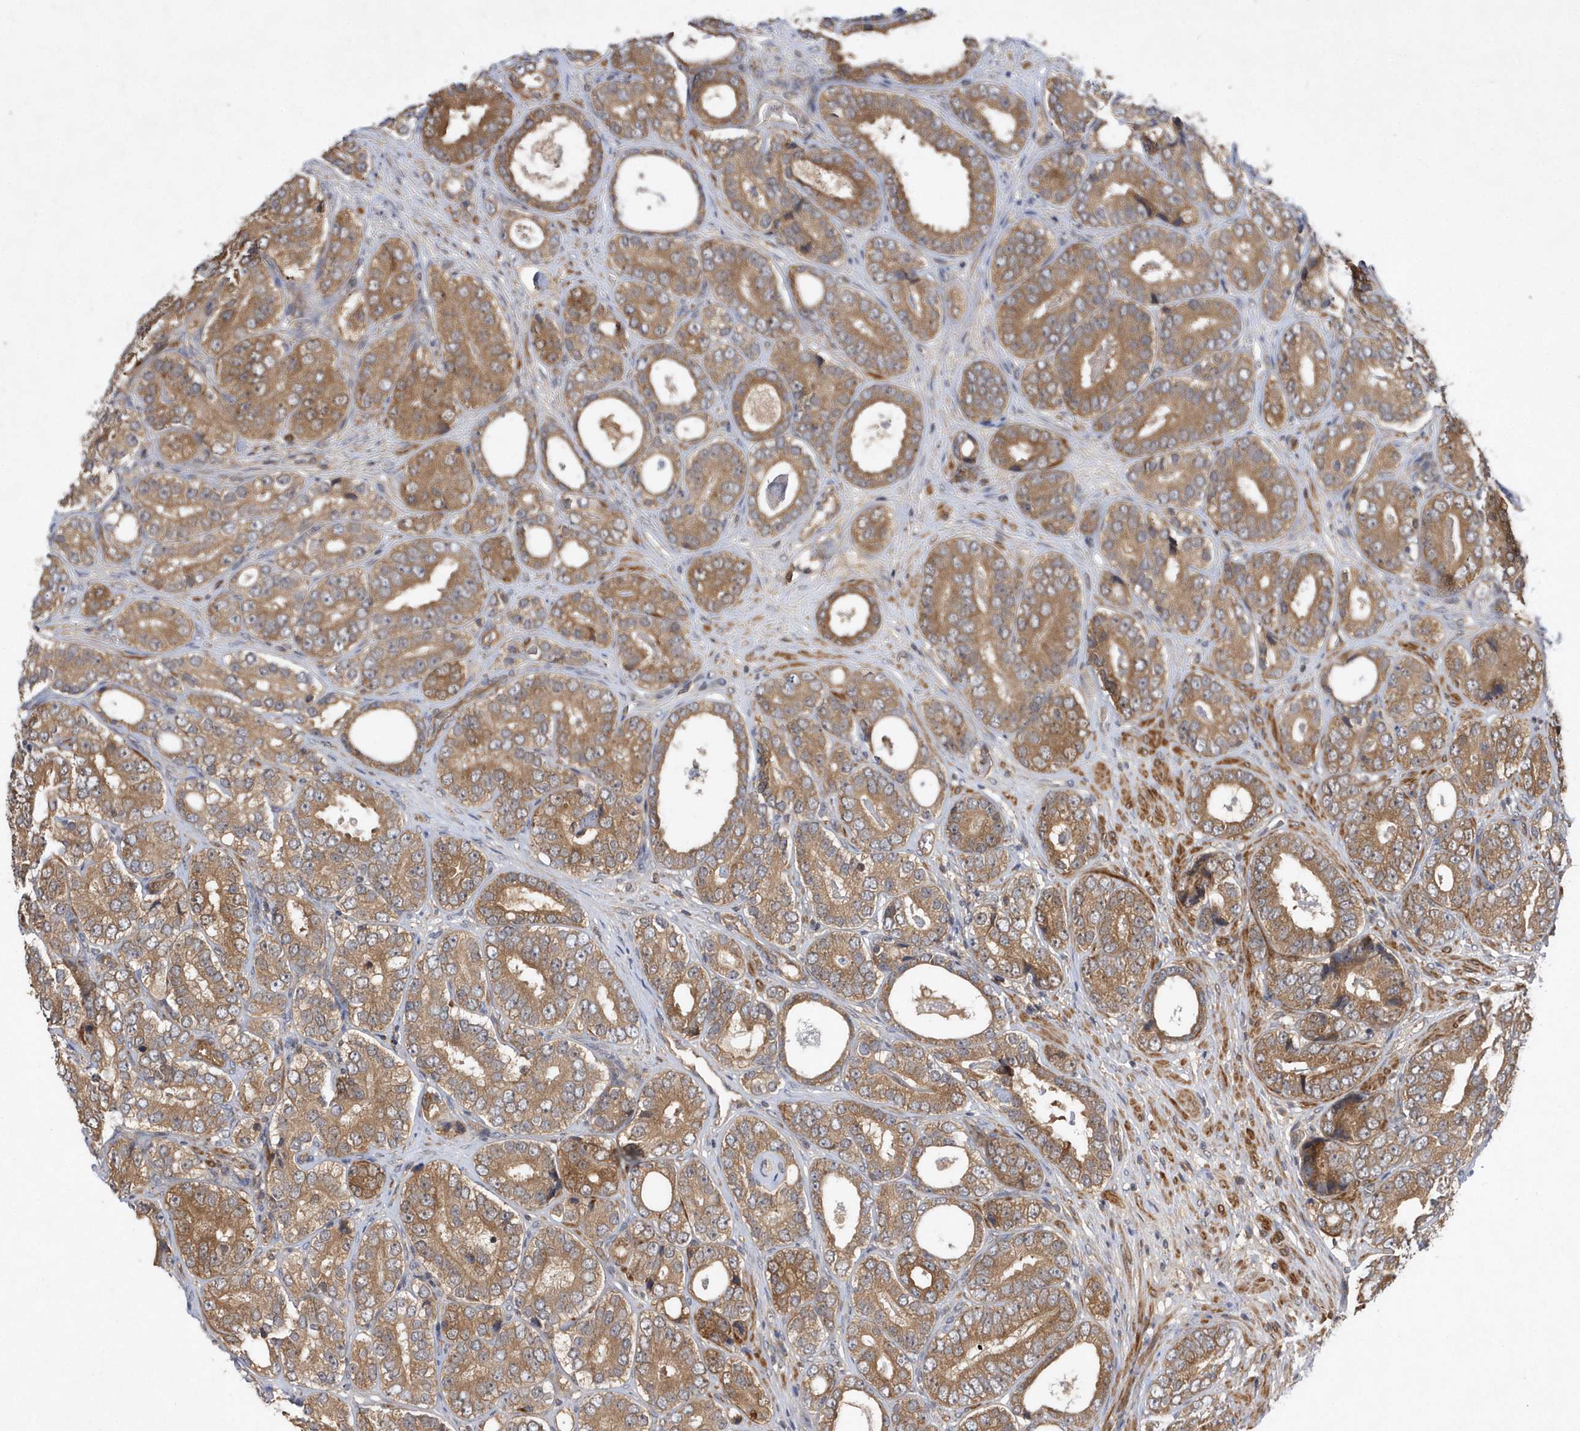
{"staining": {"intensity": "moderate", "quantity": ">75%", "location": "cytoplasmic/membranous"}, "tissue": "prostate cancer", "cell_type": "Tumor cells", "image_type": "cancer", "snomed": [{"axis": "morphology", "description": "Adenocarcinoma, High grade"}, {"axis": "topography", "description": "Prostate"}], "caption": "Immunohistochemical staining of human prostate adenocarcinoma (high-grade) demonstrates medium levels of moderate cytoplasmic/membranous protein expression in about >75% of tumor cells.", "gene": "GFM2", "patient": {"sex": "male", "age": 56}}